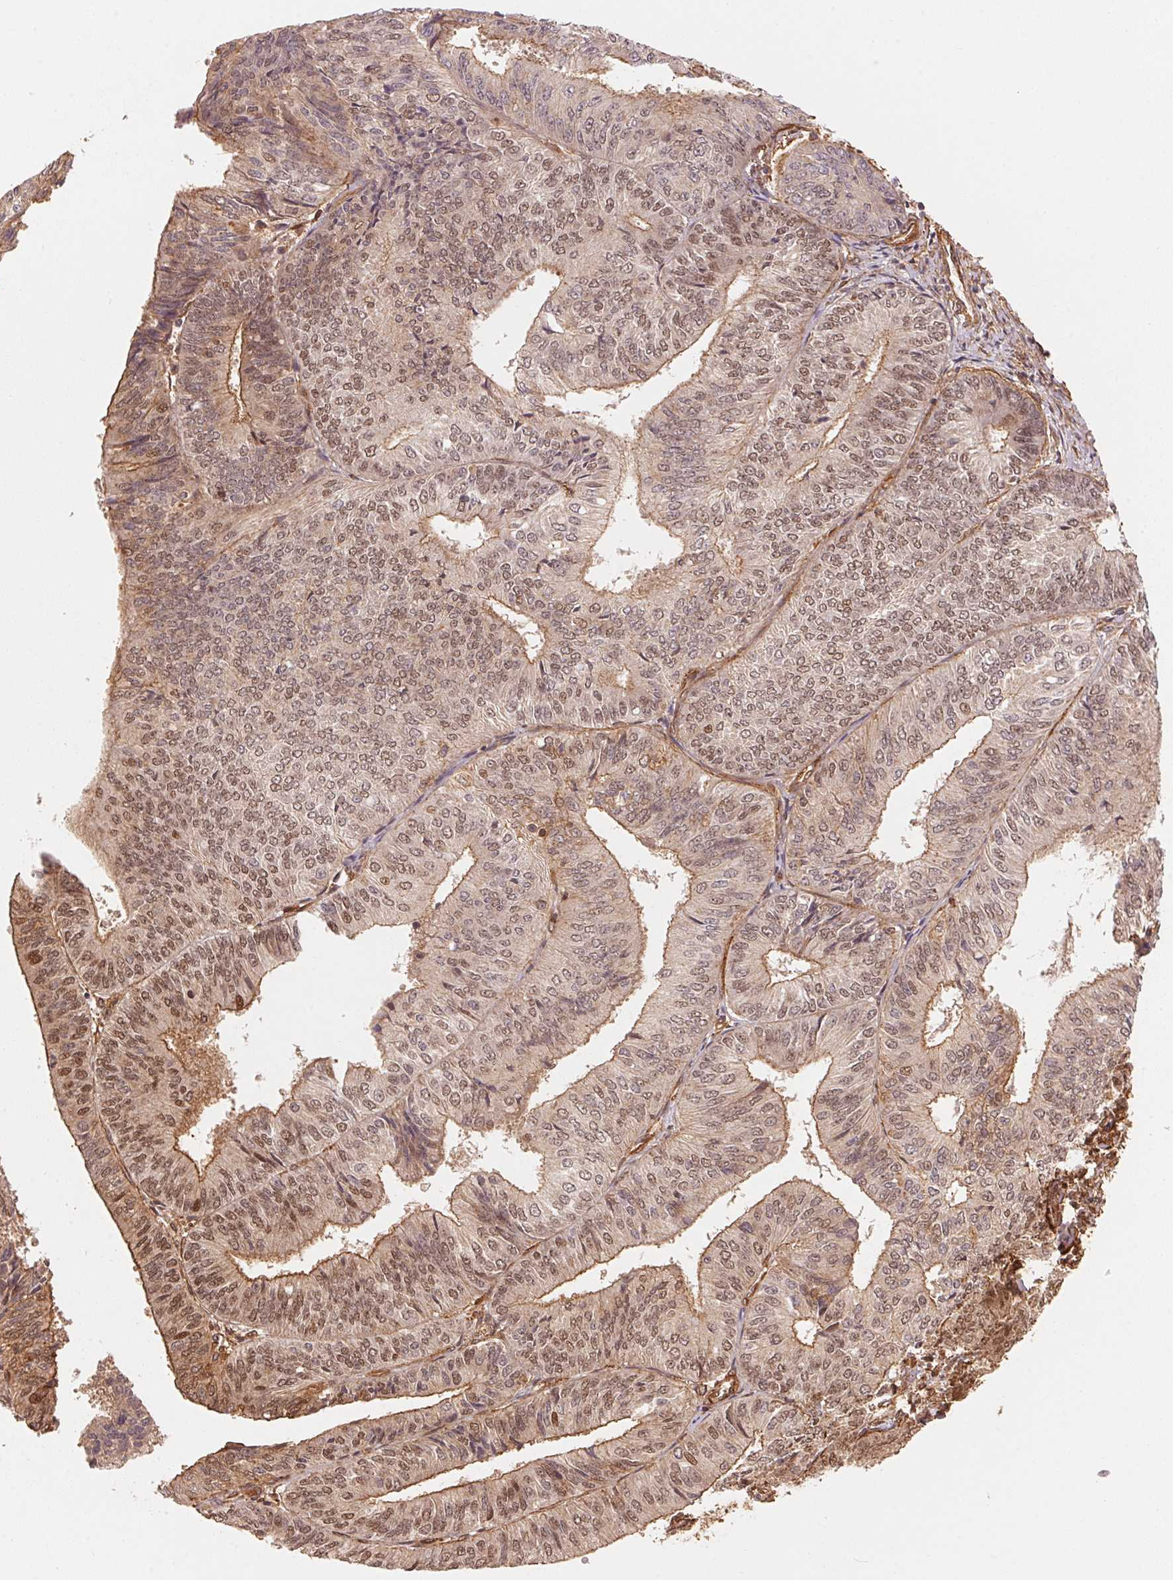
{"staining": {"intensity": "moderate", "quantity": ">75%", "location": "cytoplasmic/membranous,nuclear"}, "tissue": "endometrial cancer", "cell_type": "Tumor cells", "image_type": "cancer", "snomed": [{"axis": "morphology", "description": "Adenocarcinoma, NOS"}, {"axis": "topography", "description": "Endometrium"}], "caption": "Immunohistochemical staining of human endometrial adenocarcinoma reveals medium levels of moderate cytoplasmic/membranous and nuclear staining in approximately >75% of tumor cells.", "gene": "TNIP2", "patient": {"sex": "female", "age": 58}}